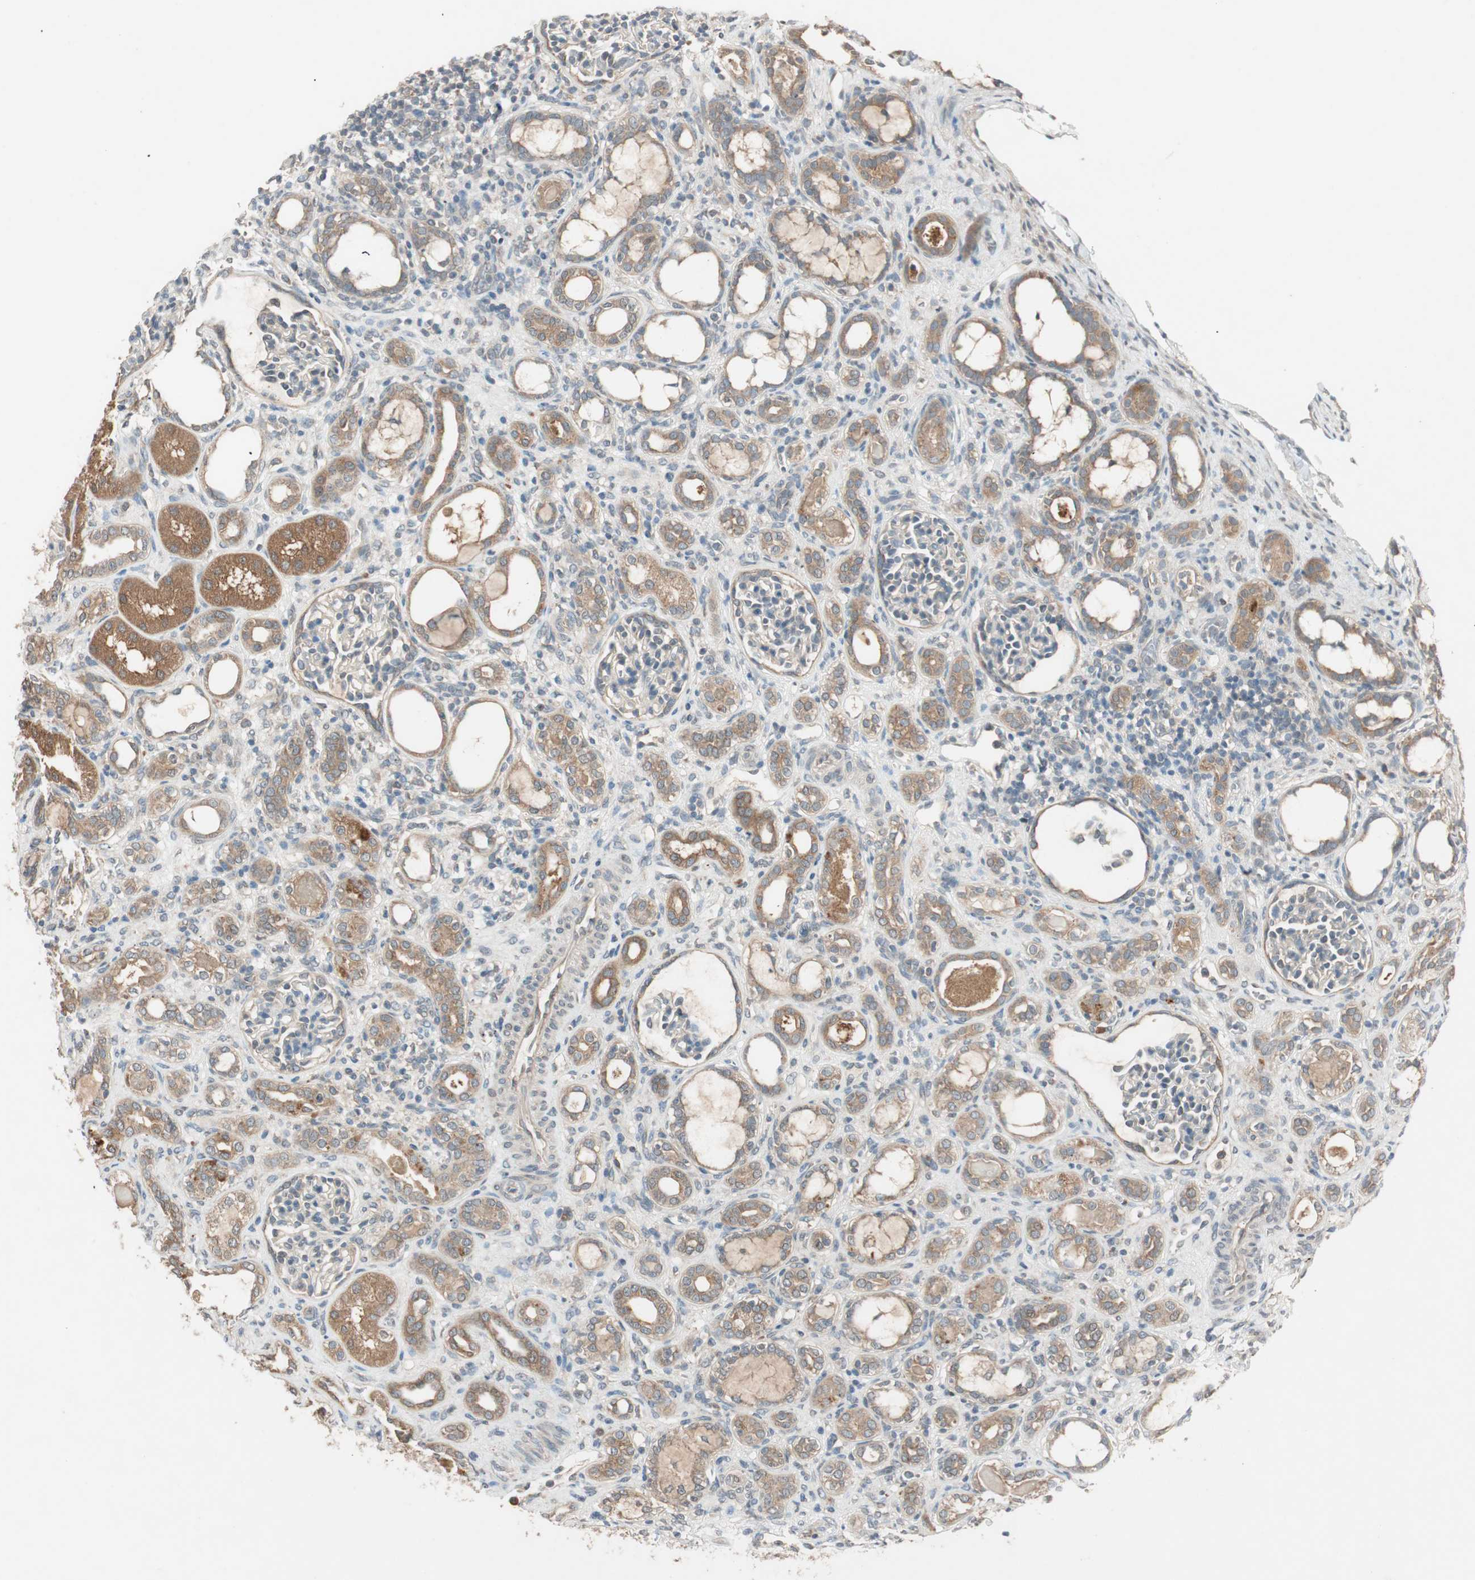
{"staining": {"intensity": "weak", "quantity": "25%-75%", "location": "cytoplasmic/membranous"}, "tissue": "kidney", "cell_type": "Cells in glomeruli", "image_type": "normal", "snomed": [{"axis": "morphology", "description": "Normal tissue, NOS"}, {"axis": "topography", "description": "Kidney"}], "caption": "Cells in glomeruli demonstrate low levels of weak cytoplasmic/membranous staining in about 25%-75% of cells in unremarkable kidney. The staining is performed using DAB (3,3'-diaminobenzidine) brown chromogen to label protein expression. The nuclei are counter-stained blue using hematoxylin.", "gene": "NCLN", "patient": {"sex": "male", "age": 7}}